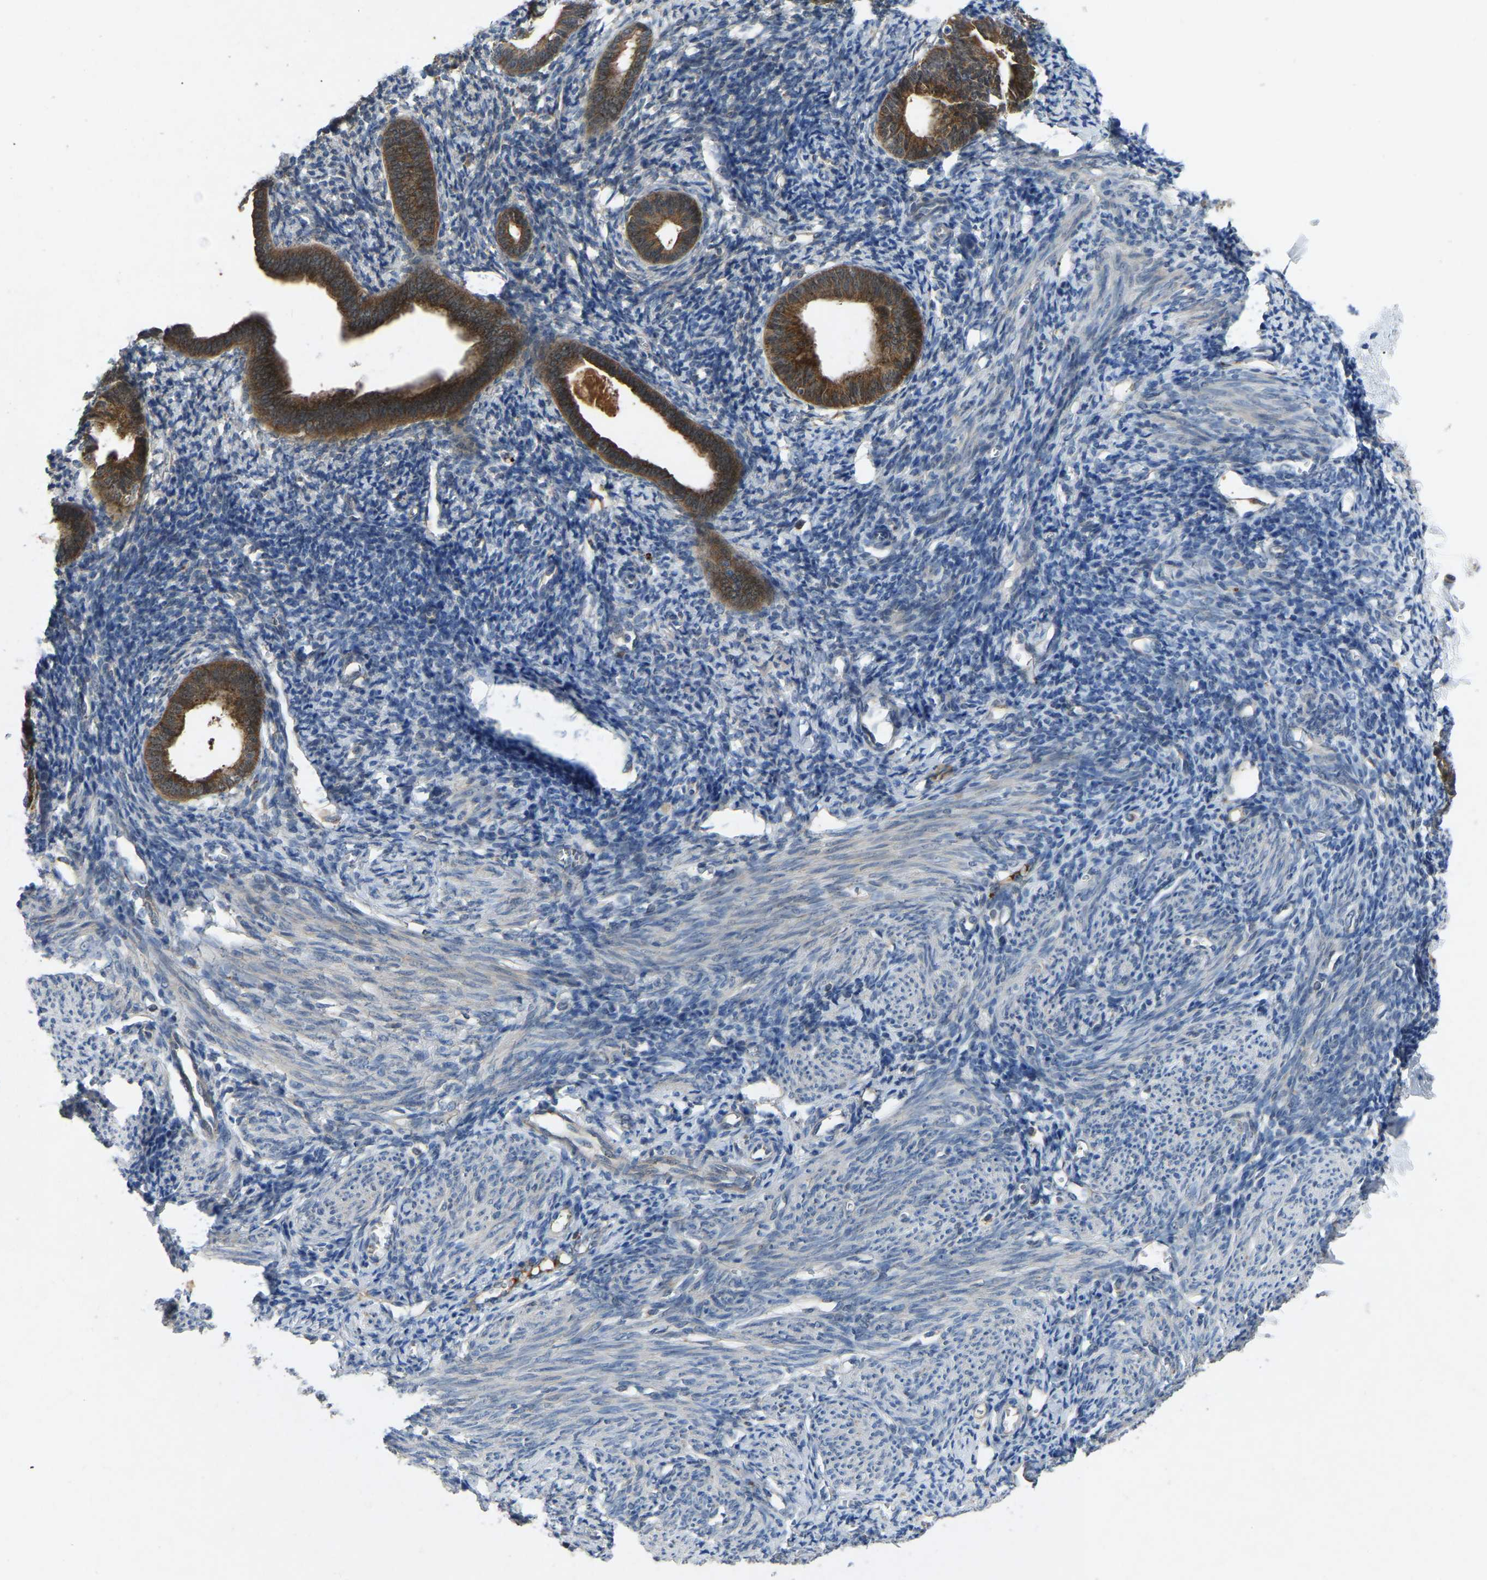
{"staining": {"intensity": "negative", "quantity": "none", "location": "none"}, "tissue": "endometrium", "cell_type": "Cells in endometrial stroma", "image_type": "normal", "snomed": [{"axis": "morphology", "description": "Normal tissue, NOS"}, {"axis": "morphology", "description": "Adenocarcinoma, NOS"}, {"axis": "topography", "description": "Endometrium"}], "caption": "A histopathology image of endometrium stained for a protein exhibits no brown staining in cells in endometrial stroma. The staining is performed using DAB brown chromogen with nuclei counter-stained in using hematoxylin.", "gene": "FHIT", "patient": {"sex": "female", "age": 57}}